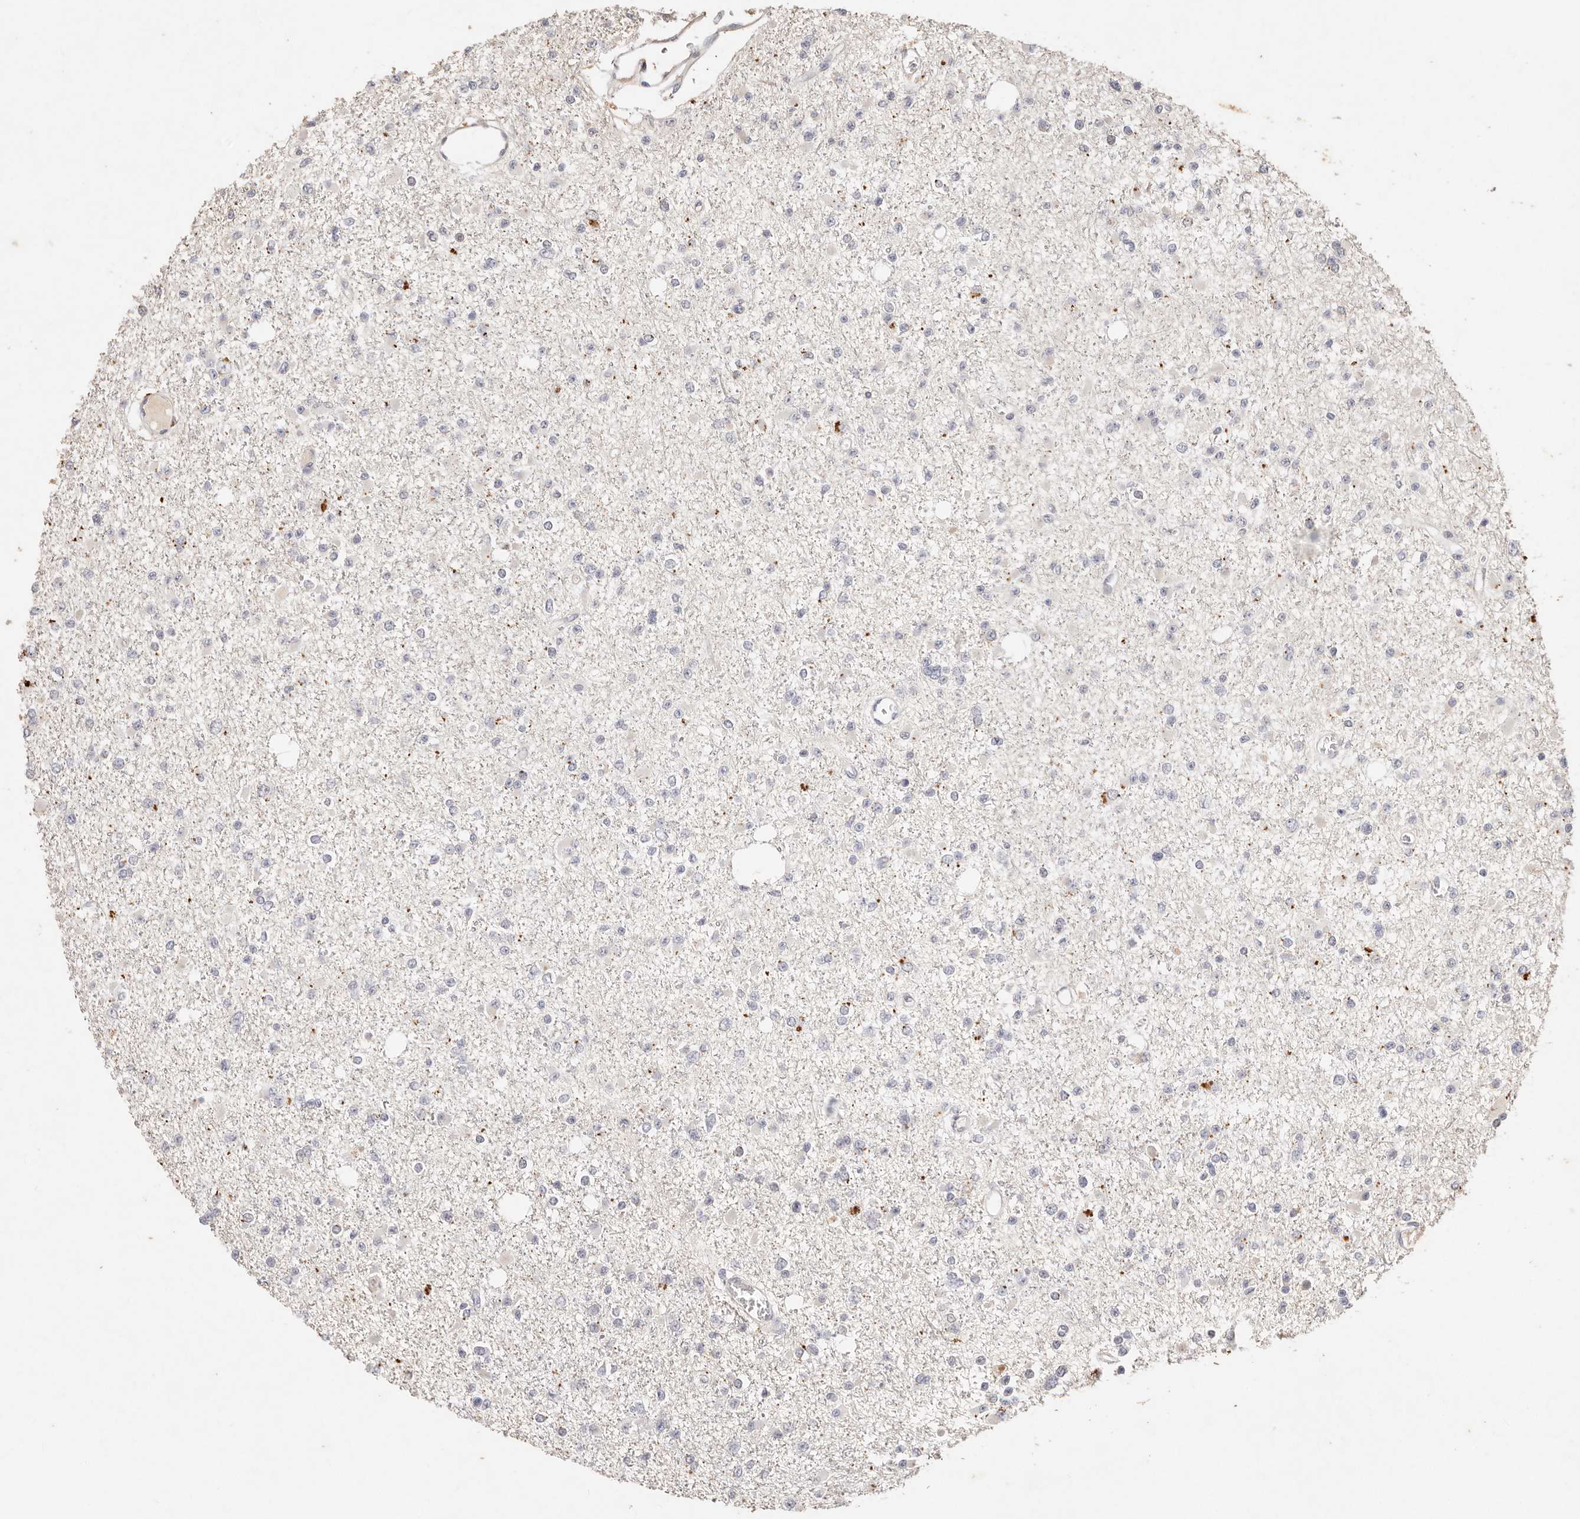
{"staining": {"intensity": "negative", "quantity": "none", "location": "none"}, "tissue": "glioma", "cell_type": "Tumor cells", "image_type": "cancer", "snomed": [{"axis": "morphology", "description": "Glioma, malignant, Low grade"}, {"axis": "topography", "description": "Brain"}], "caption": "This histopathology image is of glioma stained with immunohistochemistry (IHC) to label a protein in brown with the nuclei are counter-stained blue. There is no positivity in tumor cells.", "gene": "KIF9", "patient": {"sex": "female", "age": 22}}